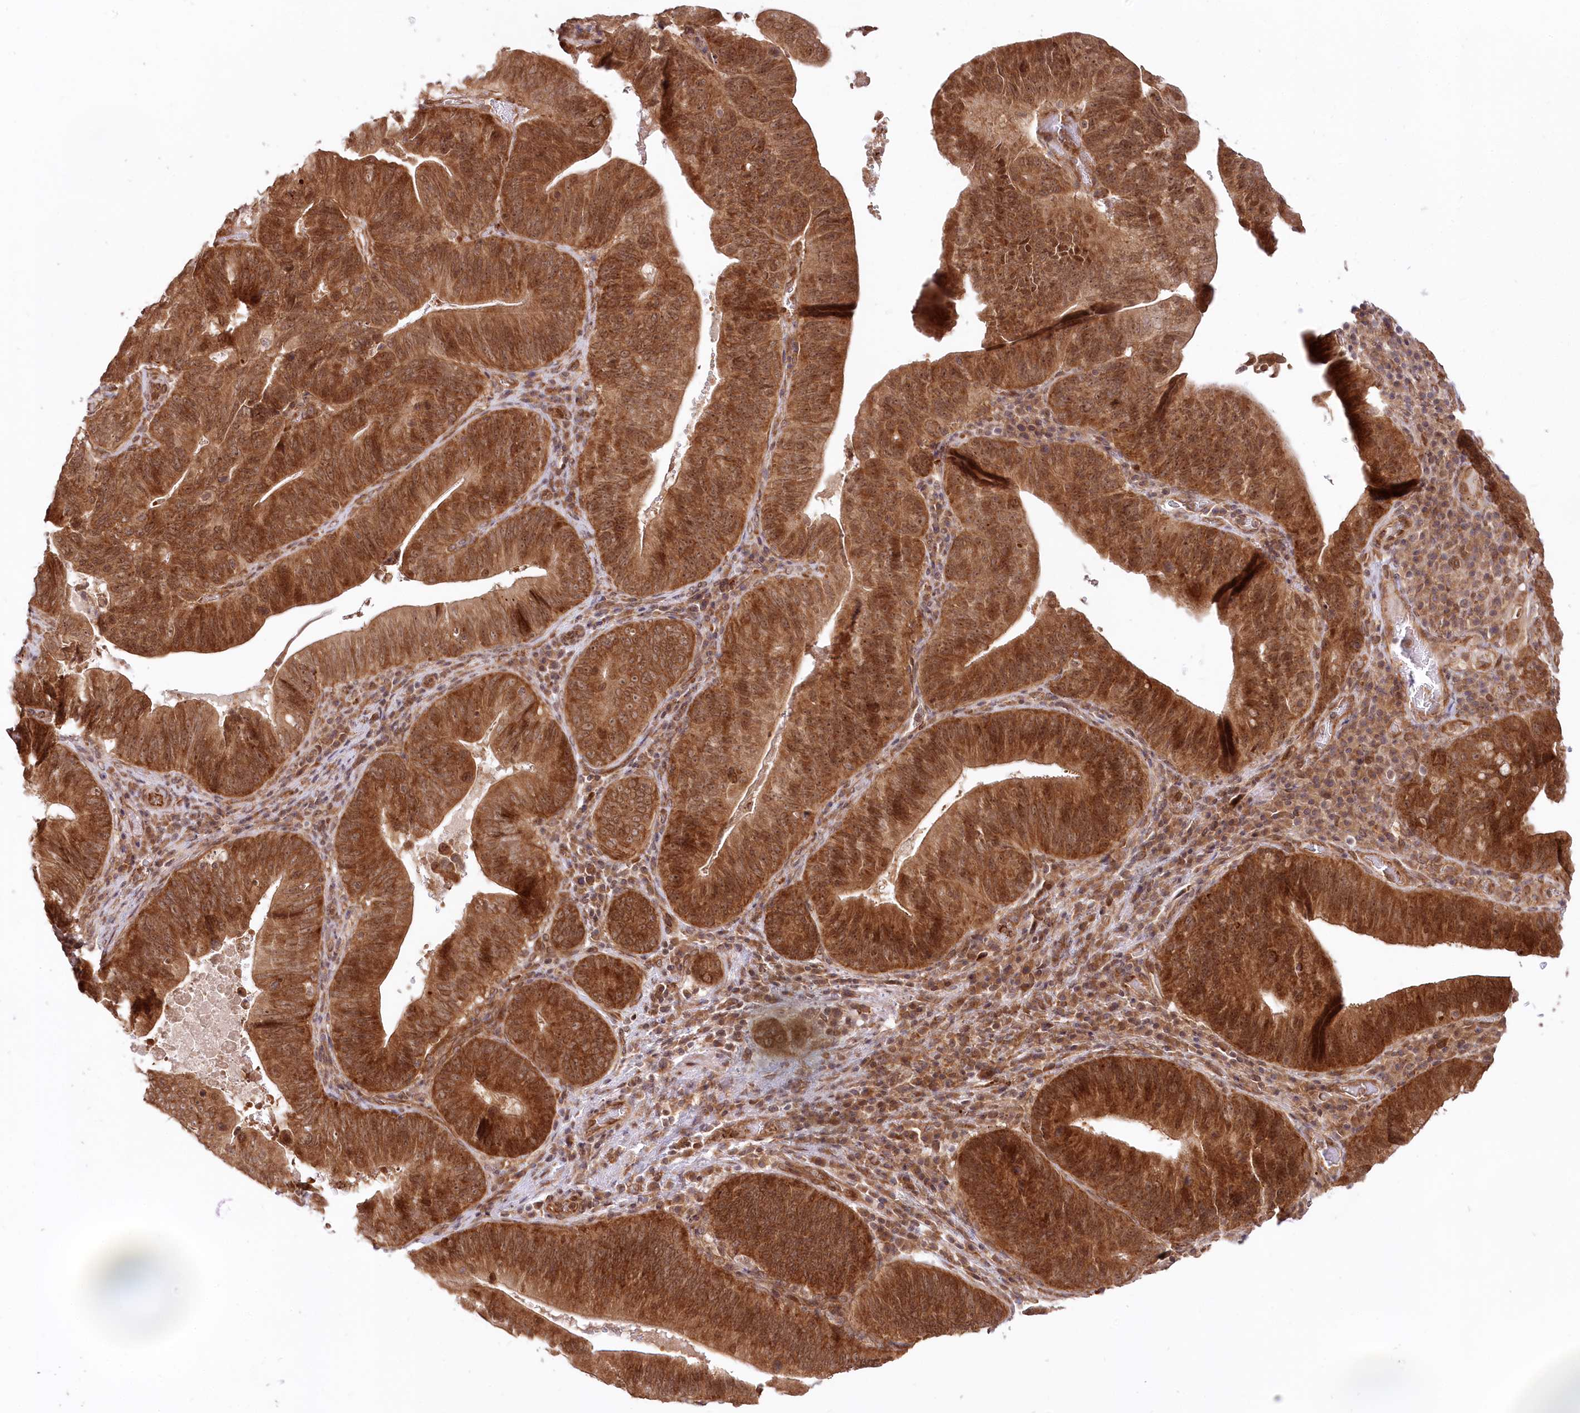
{"staining": {"intensity": "strong", "quantity": ">75%", "location": "cytoplasmic/membranous,nuclear"}, "tissue": "pancreatic cancer", "cell_type": "Tumor cells", "image_type": "cancer", "snomed": [{"axis": "morphology", "description": "Adenocarcinoma, NOS"}, {"axis": "topography", "description": "Pancreas"}], "caption": "Protein expression analysis of human pancreatic cancer reveals strong cytoplasmic/membranous and nuclear staining in about >75% of tumor cells.", "gene": "CEP70", "patient": {"sex": "male", "age": 63}}